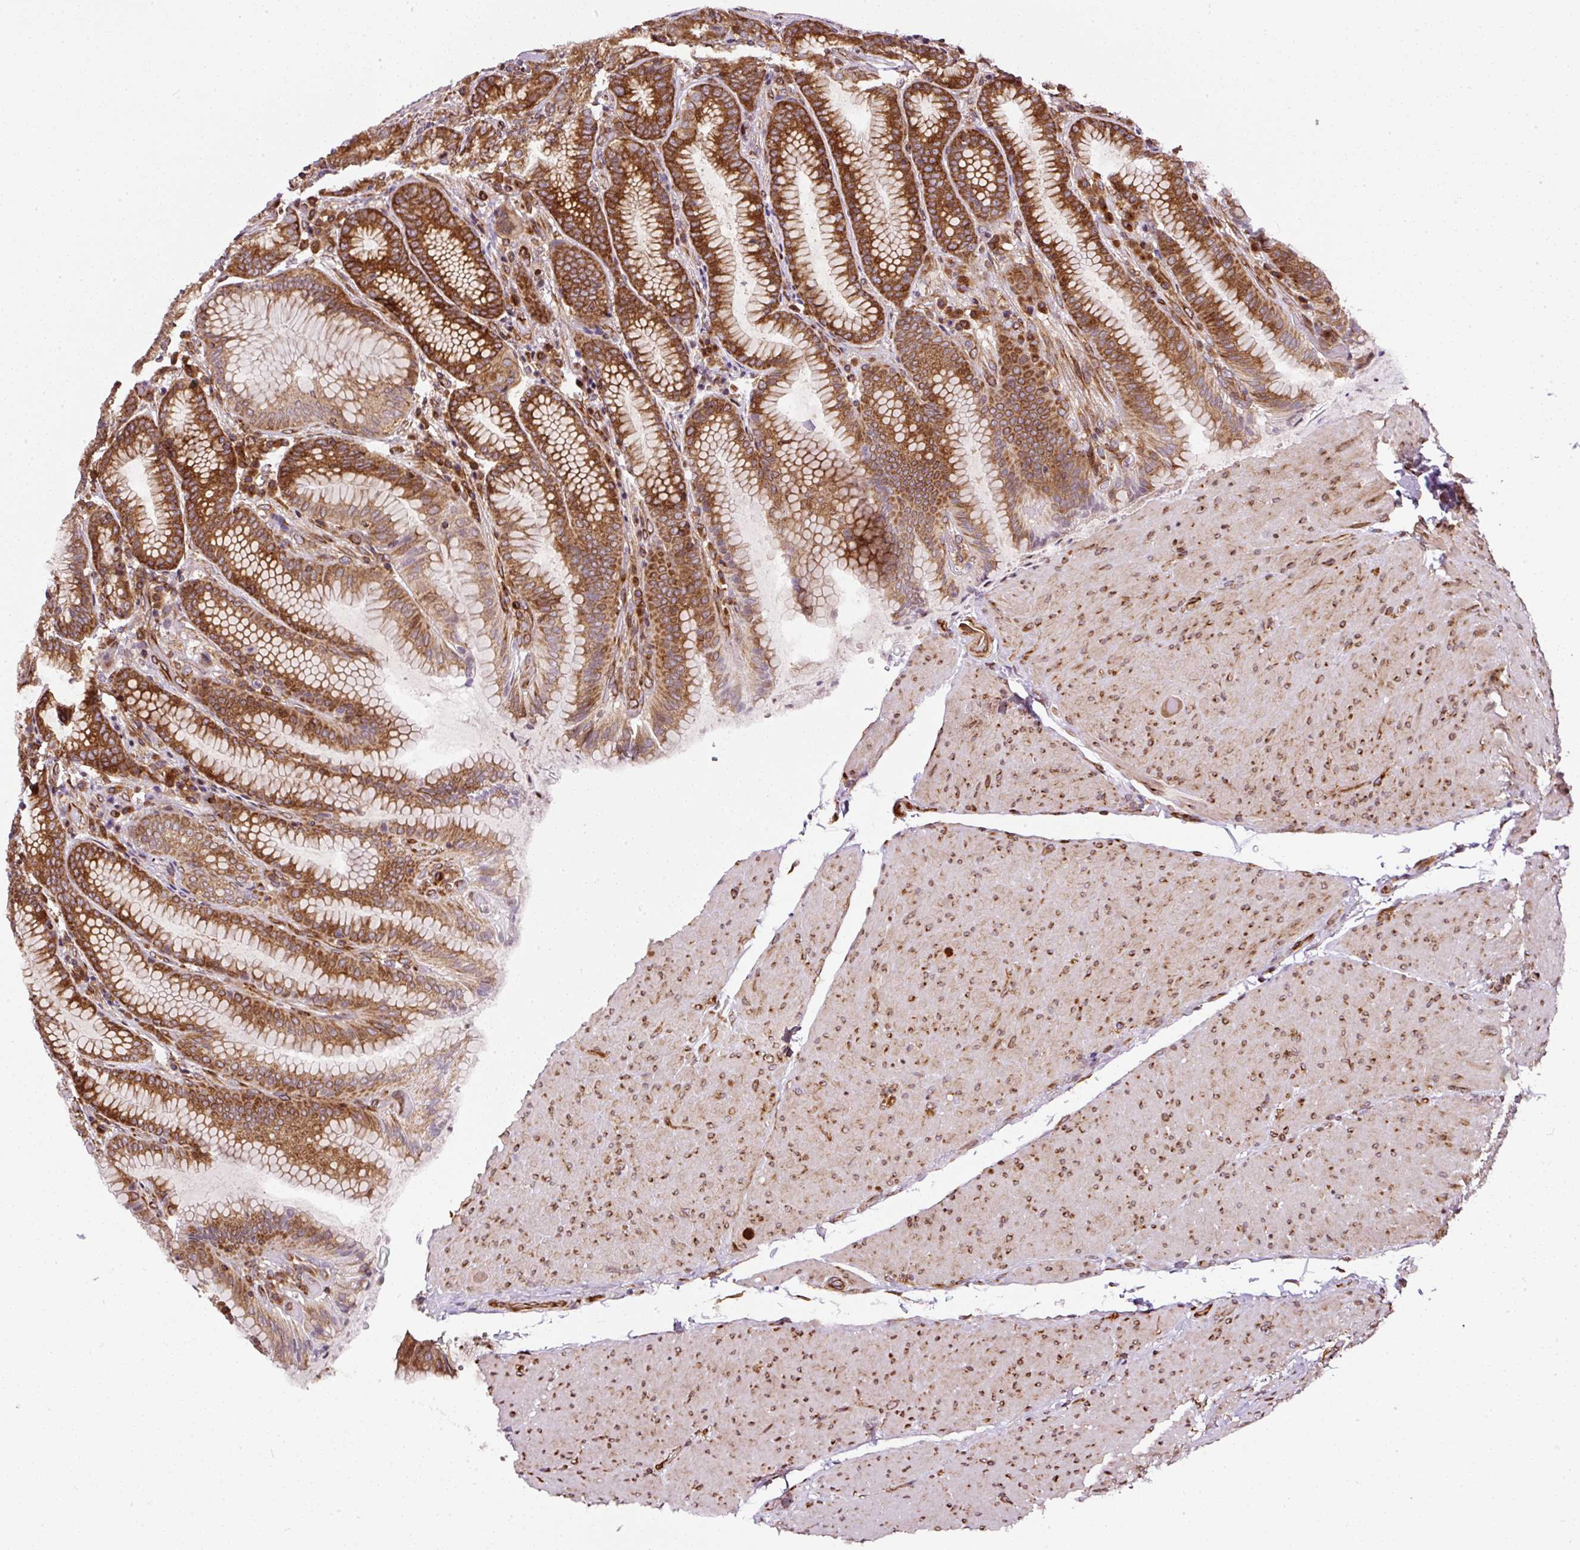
{"staining": {"intensity": "moderate", "quantity": ">75%", "location": "cytoplasmic/membranous"}, "tissue": "stomach", "cell_type": "Glandular cells", "image_type": "normal", "snomed": [{"axis": "morphology", "description": "Normal tissue, NOS"}, {"axis": "topography", "description": "Stomach, upper"}, {"axis": "topography", "description": "Stomach, lower"}], "caption": "Moderate cytoplasmic/membranous positivity is present in approximately >75% of glandular cells in benign stomach. The staining is performed using DAB brown chromogen to label protein expression. The nuclei are counter-stained blue using hematoxylin.", "gene": "KDM4E", "patient": {"sex": "female", "age": 76}}